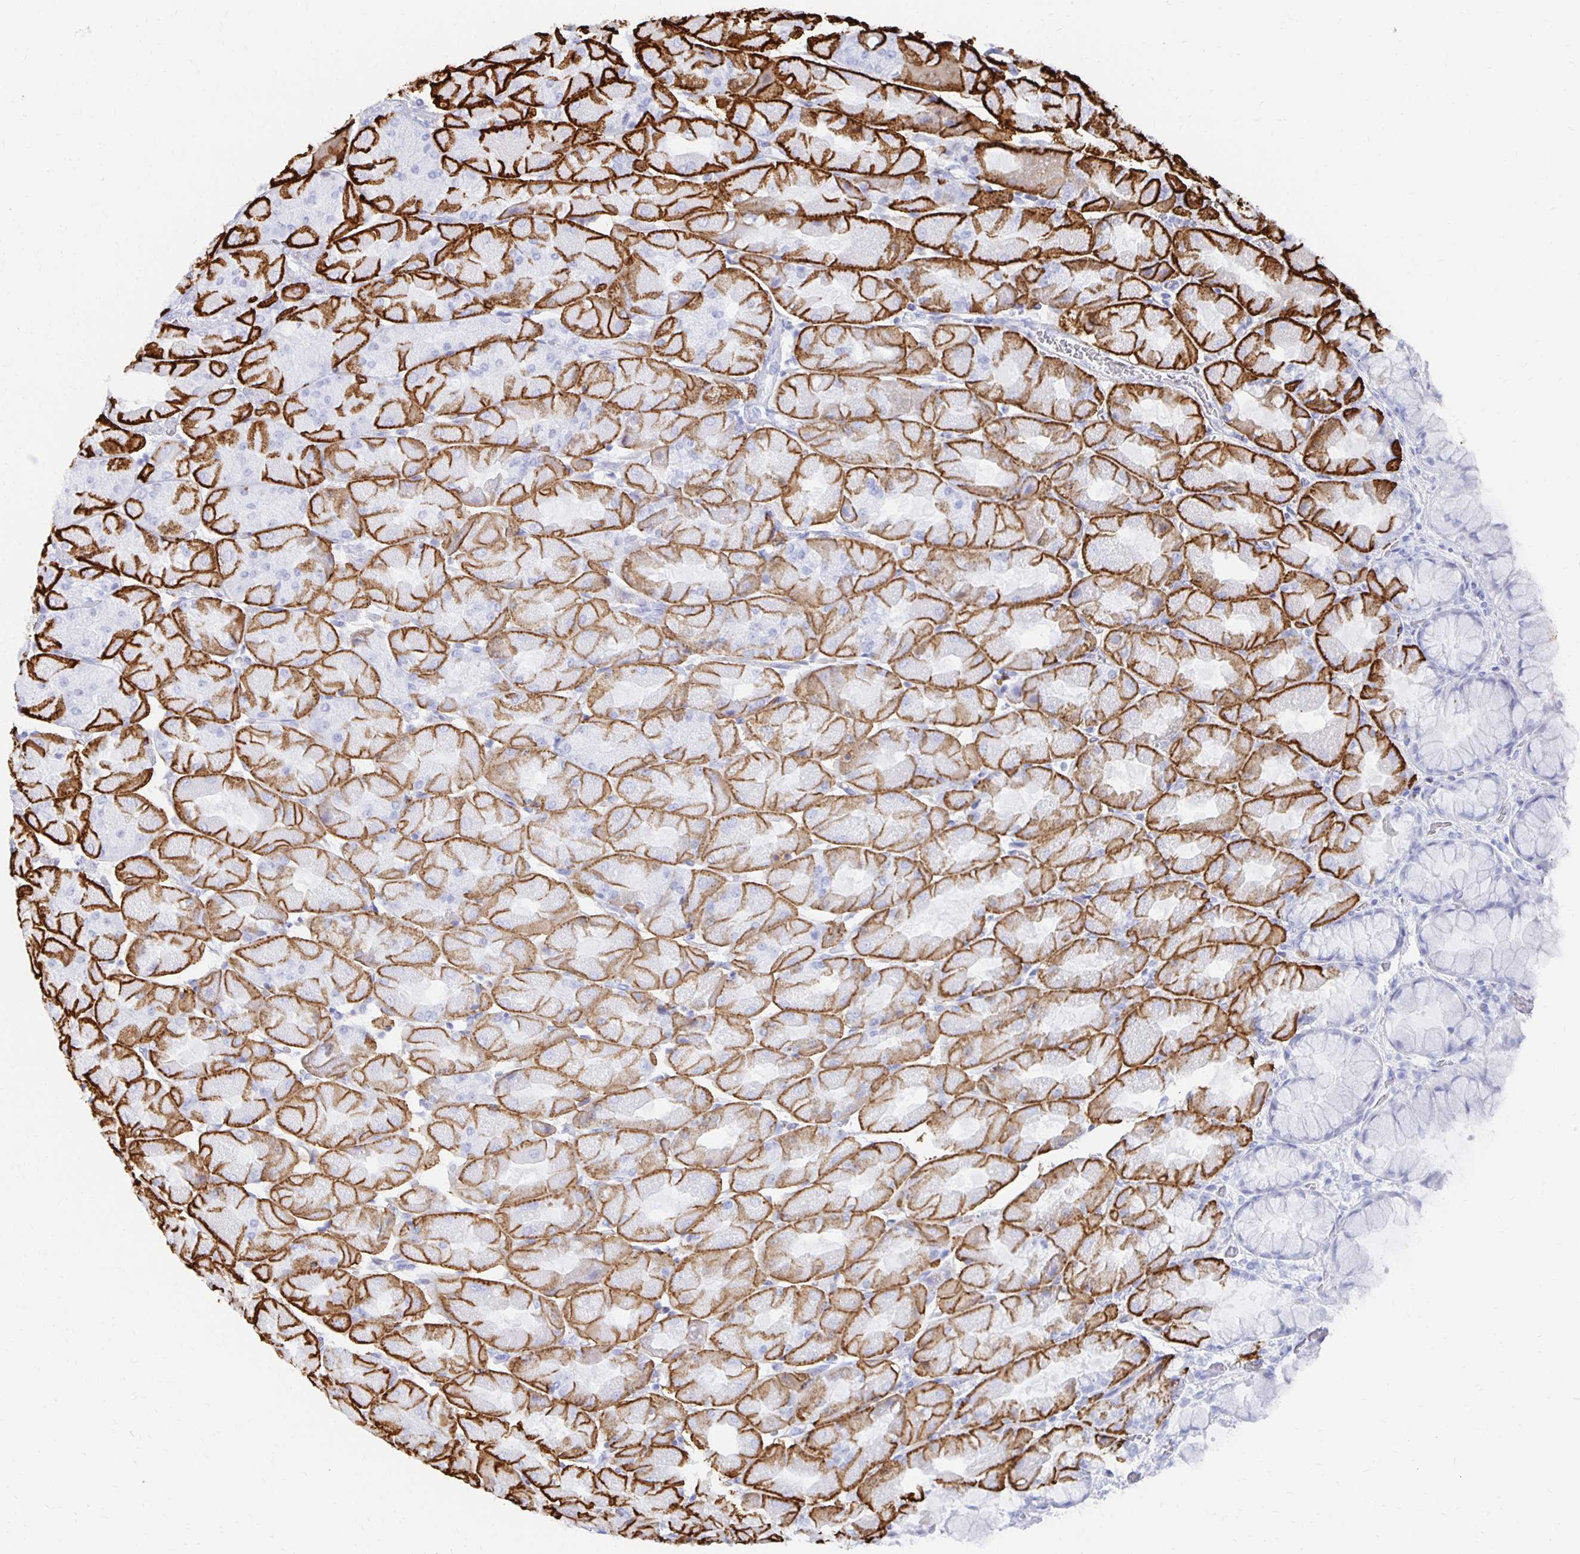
{"staining": {"intensity": "strong", "quantity": "25%-75%", "location": "cytoplasmic/membranous"}, "tissue": "stomach", "cell_type": "Glandular cells", "image_type": "normal", "snomed": [{"axis": "morphology", "description": "Normal tissue, NOS"}, {"axis": "topography", "description": "Stomach"}], "caption": "An image of human stomach stained for a protein demonstrates strong cytoplasmic/membranous brown staining in glandular cells.", "gene": "PRDM7", "patient": {"sex": "female", "age": 61}}